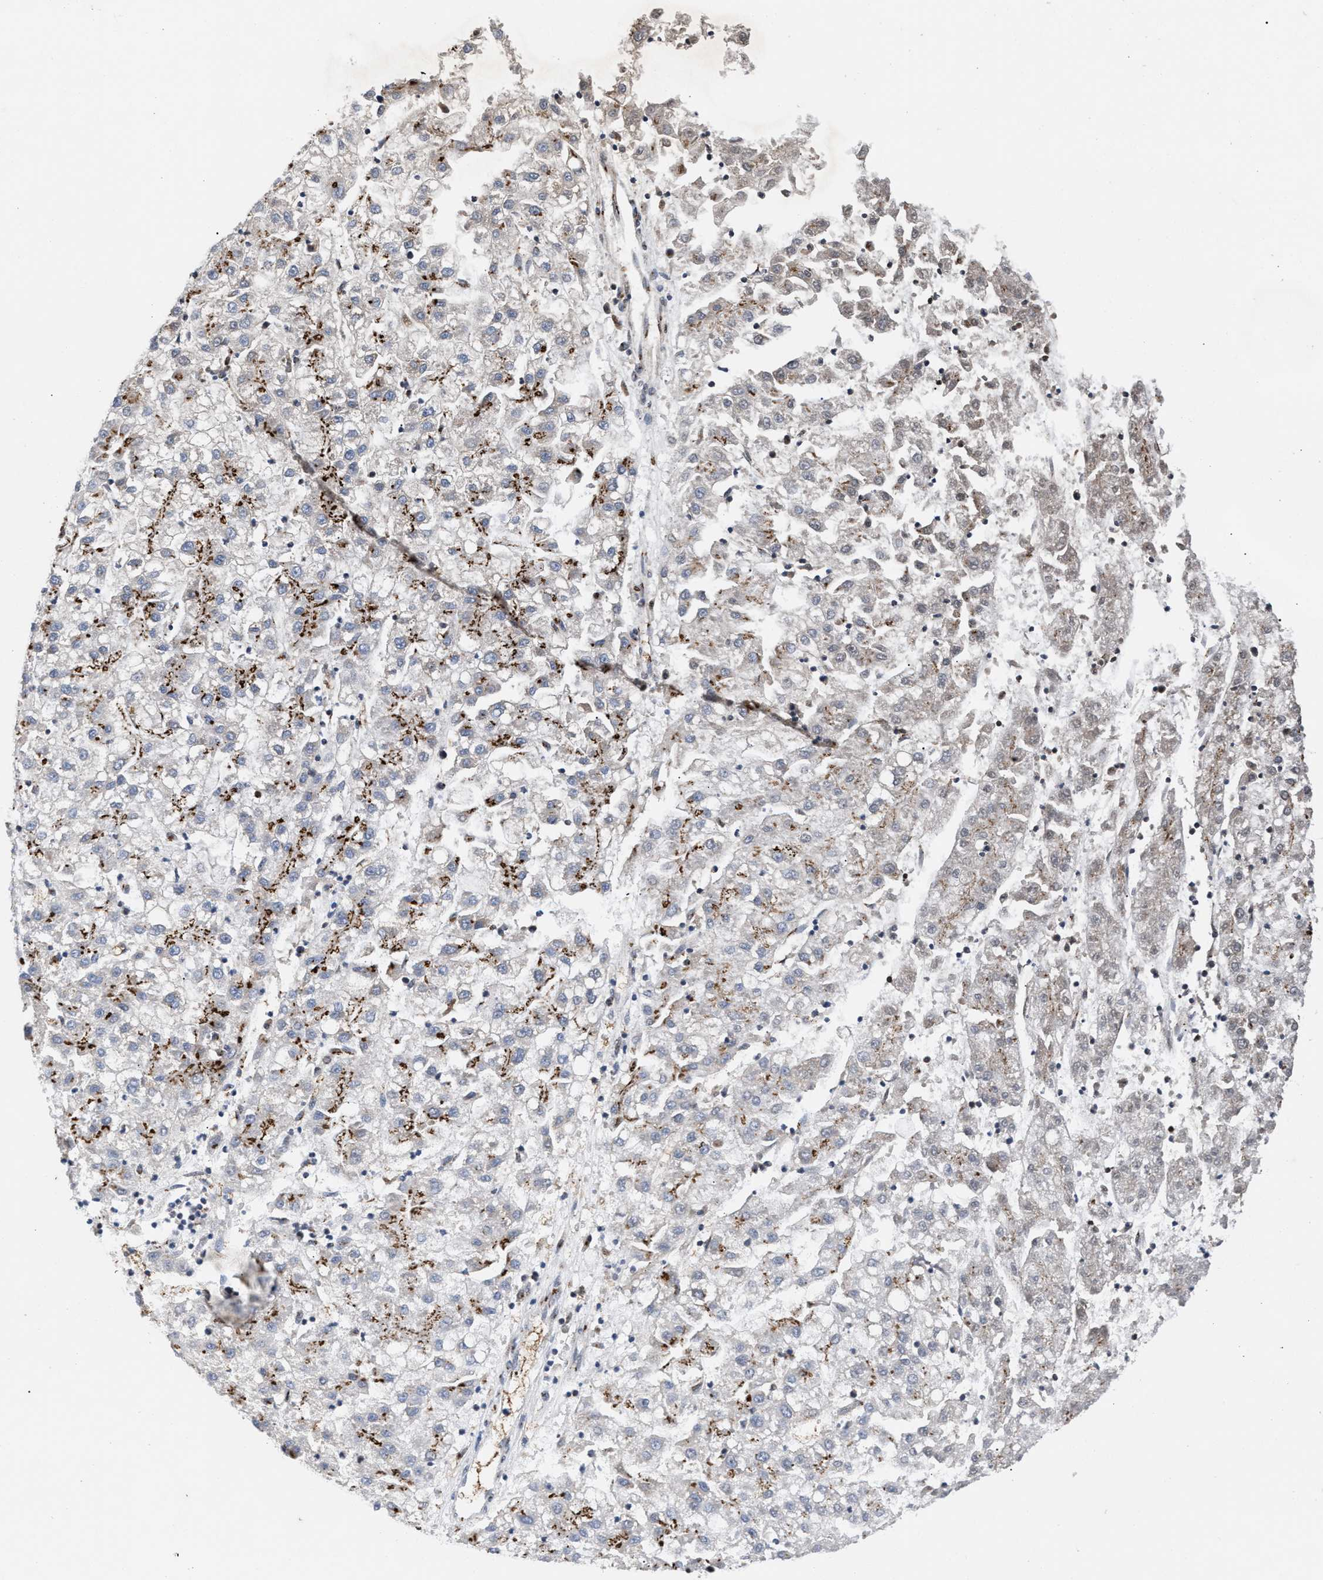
{"staining": {"intensity": "strong", "quantity": "25%-75%", "location": "cytoplasmic/membranous"}, "tissue": "liver cancer", "cell_type": "Tumor cells", "image_type": "cancer", "snomed": [{"axis": "morphology", "description": "Carcinoma, Hepatocellular, NOS"}, {"axis": "topography", "description": "Liver"}], "caption": "Liver cancer tissue exhibits strong cytoplasmic/membranous staining in about 25%-75% of tumor cells, visualized by immunohistochemistry.", "gene": "CCL2", "patient": {"sex": "male", "age": 72}}